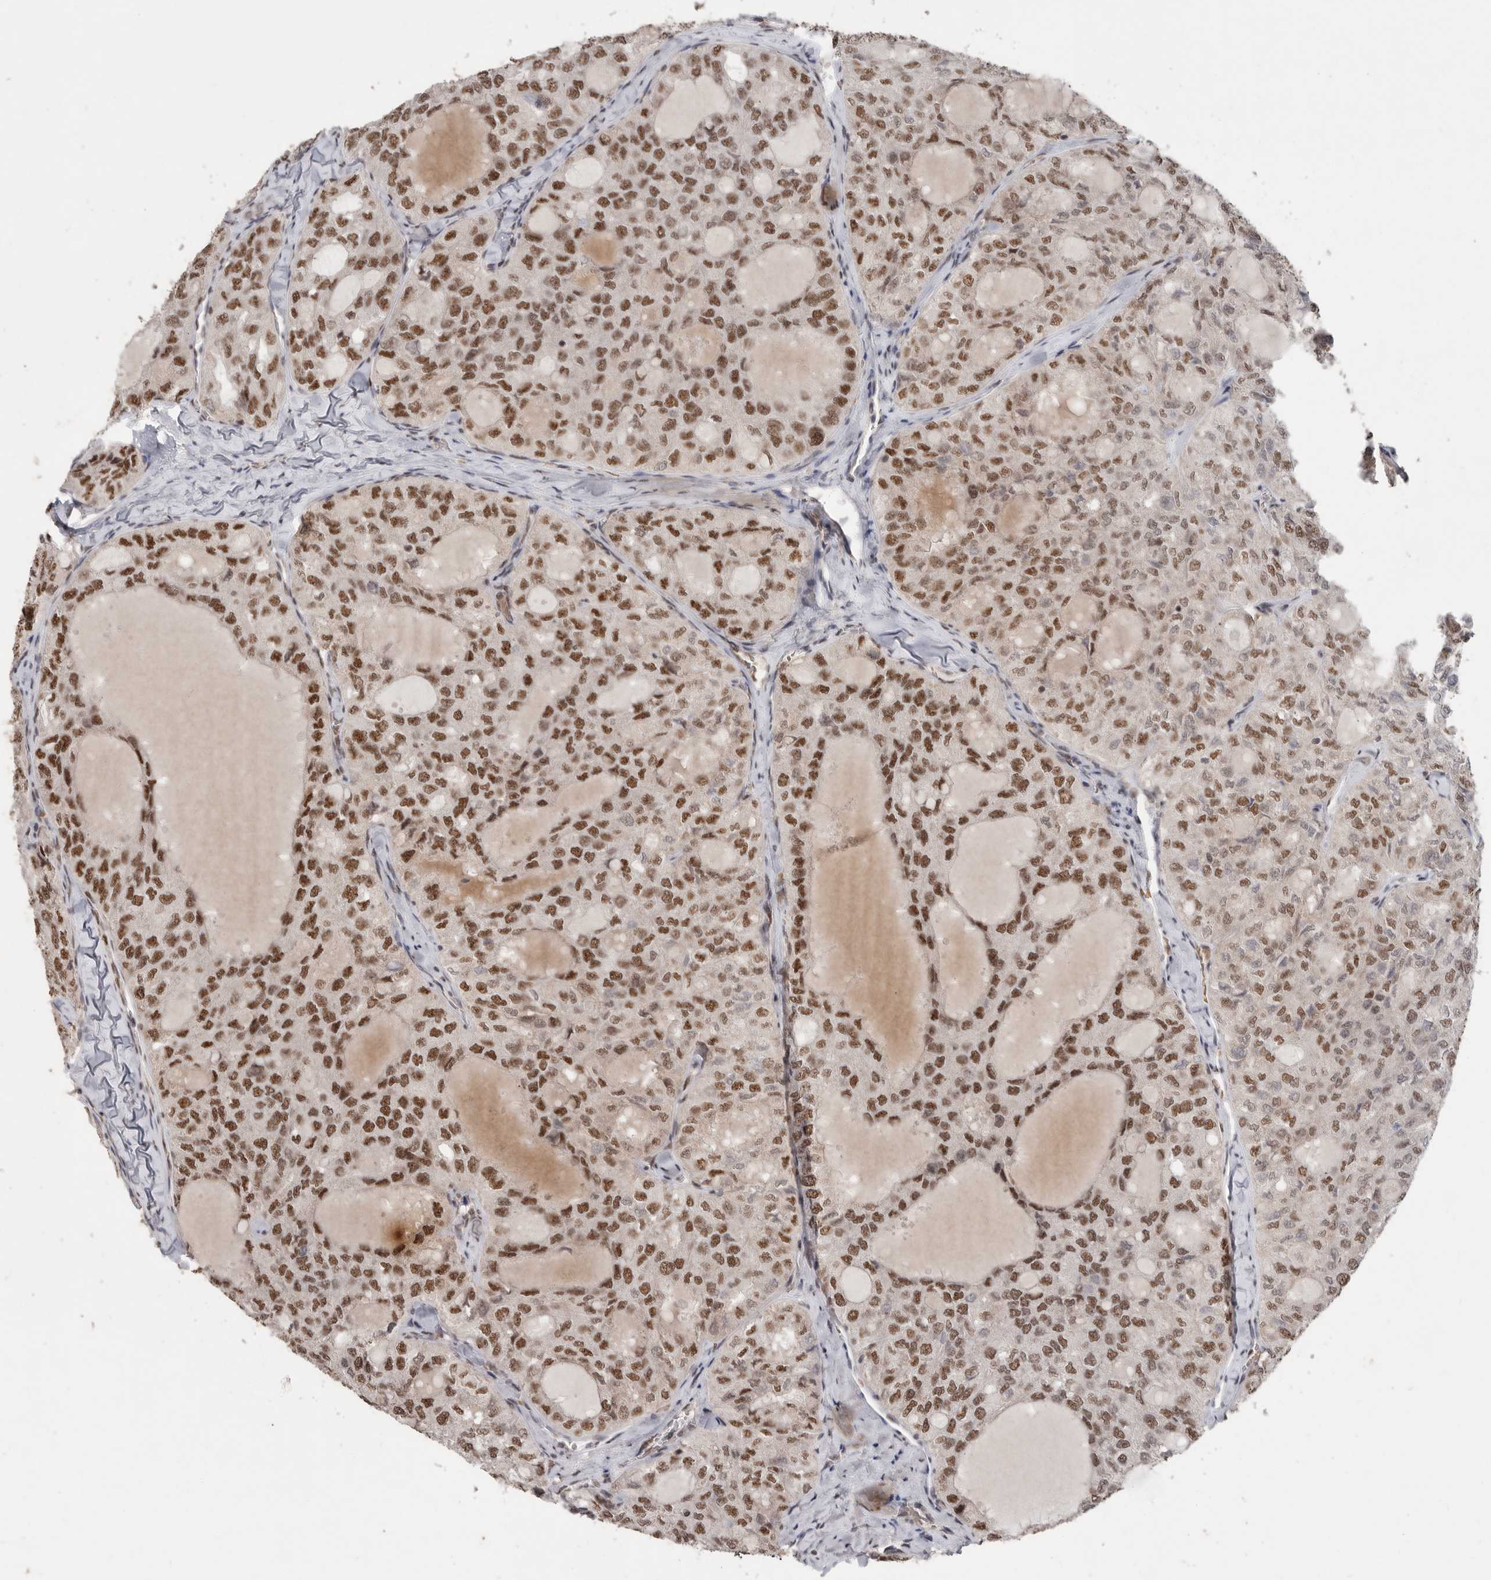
{"staining": {"intensity": "moderate", "quantity": ">75%", "location": "nuclear"}, "tissue": "thyroid cancer", "cell_type": "Tumor cells", "image_type": "cancer", "snomed": [{"axis": "morphology", "description": "Follicular adenoma carcinoma, NOS"}, {"axis": "topography", "description": "Thyroid gland"}], "caption": "Tumor cells reveal medium levels of moderate nuclear staining in approximately >75% of cells in human thyroid follicular adenoma carcinoma. Nuclei are stained in blue.", "gene": "PPP1R10", "patient": {"sex": "male", "age": 75}}